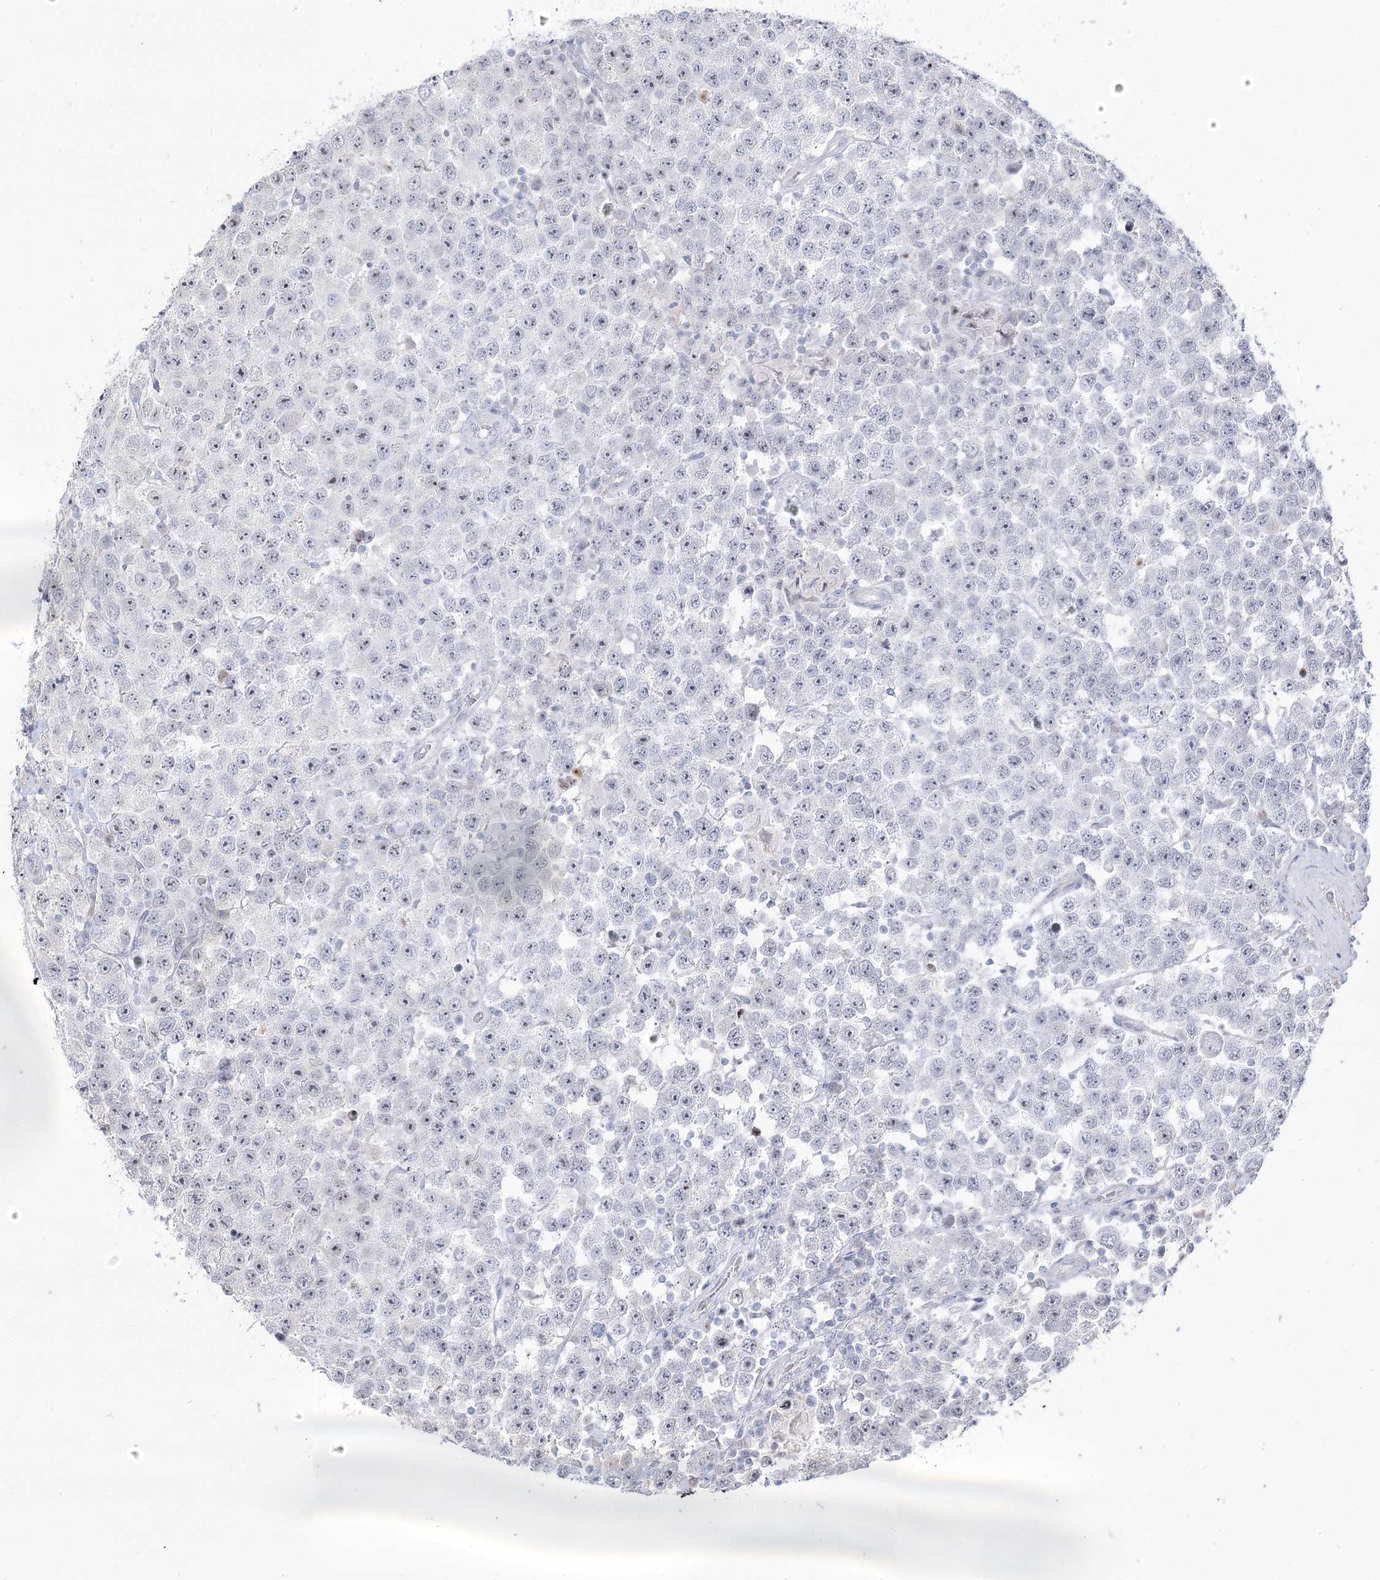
{"staining": {"intensity": "negative", "quantity": "none", "location": "none"}, "tissue": "testis cancer", "cell_type": "Tumor cells", "image_type": "cancer", "snomed": [{"axis": "morphology", "description": "Seminoma, NOS"}, {"axis": "topography", "description": "Testis"}], "caption": "Tumor cells are negative for protein expression in human seminoma (testis).", "gene": "DDX50", "patient": {"sex": "male", "age": 28}}